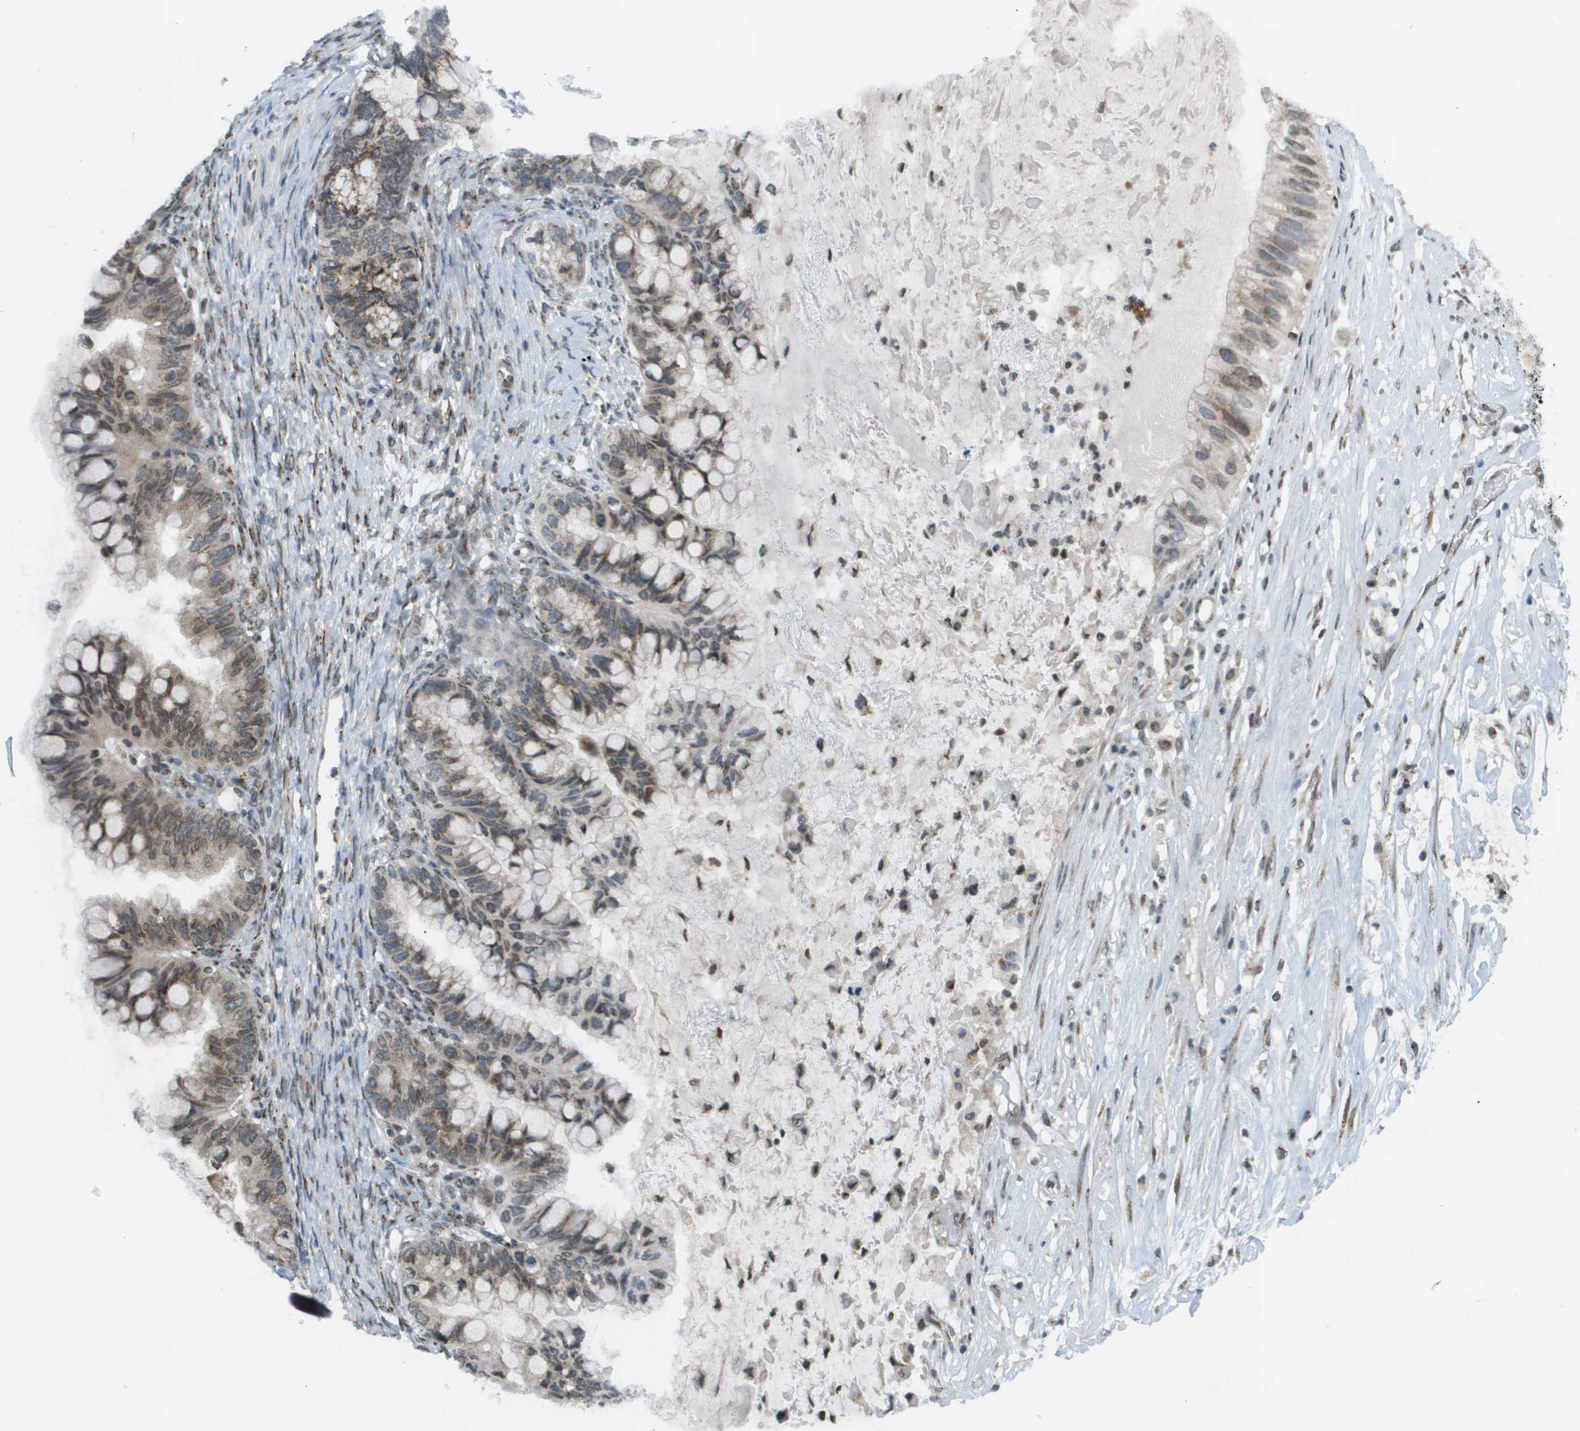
{"staining": {"intensity": "moderate", "quantity": ">75%", "location": "cytoplasmic/membranous,nuclear"}, "tissue": "ovarian cancer", "cell_type": "Tumor cells", "image_type": "cancer", "snomed": [{"axis": "morphology", "description": "Cystadenocarcinoma, mucinous, NOS"}, {"axis": "topography", "description": "Ovary"}], "caption": "Protein staining displays moderate cytoplasmic/membranous and nuclear expression in about >75% of tumor cells in ovarian cancer (mucinous cystadenocarcinoma). (Stains: DAB in brown, nuclei in blue, Microscopy: brightfield microscopy at high magnification).", "gene": "EVC", "patient": {"sex": "female", "age": 80}}